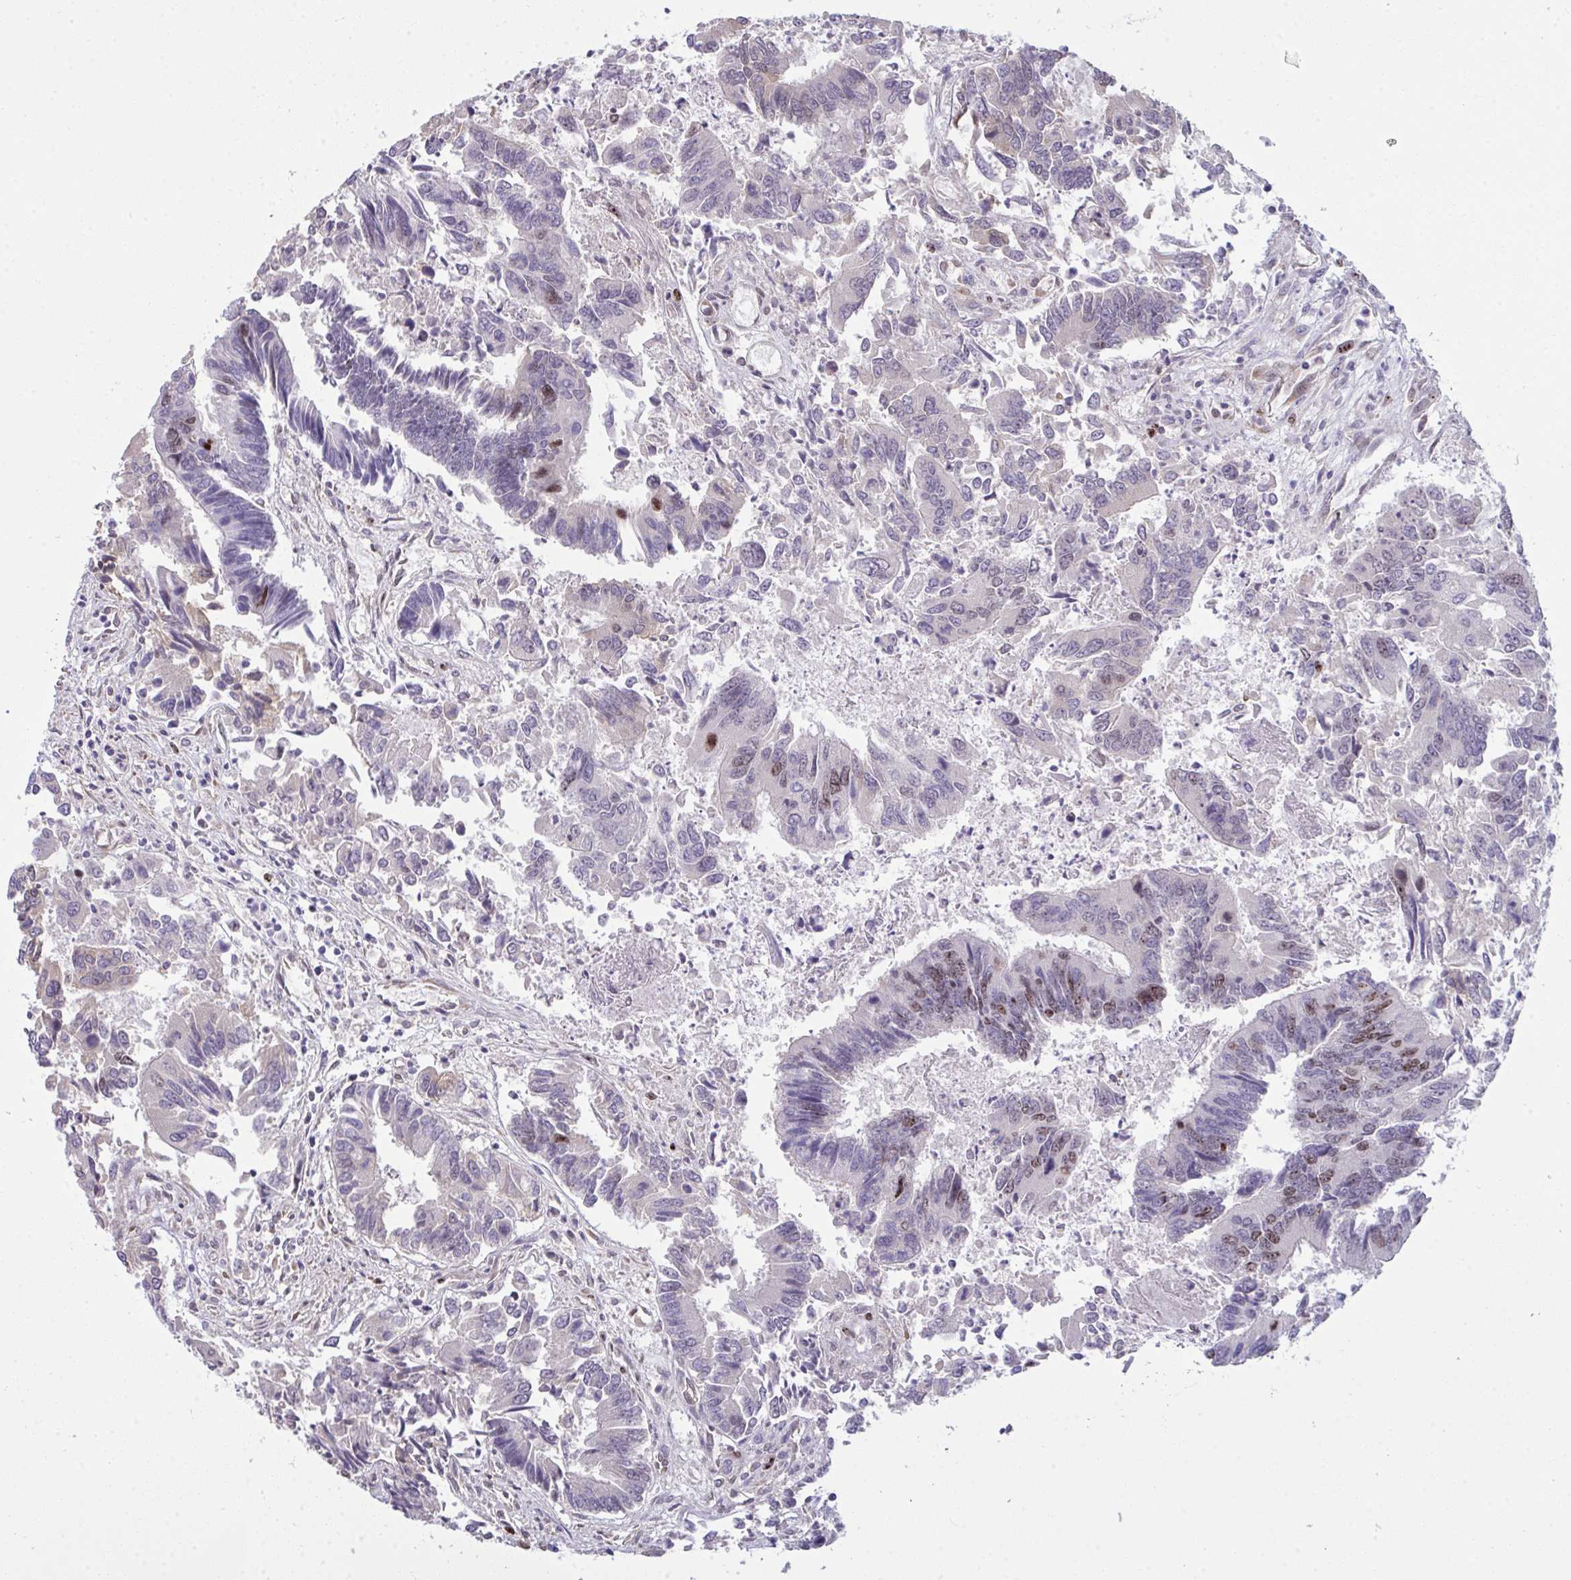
{"staining": {"intensity": "moderate", "quantity": "<25%", "location": "nuclear"}, "tissue": "colorectal cancer", "cell_type": "Tumor cells", "image_type": "cancer", "snomed": [{"axis": "morphology", "description": "Adenocarcinoma, NOS"}, {"axis": "topography", "description": "Colon"}], "caption": "Brown immunohistochemical staining in colorectal cancer (adenocarcinoma) demonstrates moderate nuclear positivity in about <25% of tumor cells. The protein of interest is shown in brown color, while the nuclei are stained blue.", "gene": "SETD7", "patient": {"sex": "female", "age": 67}}